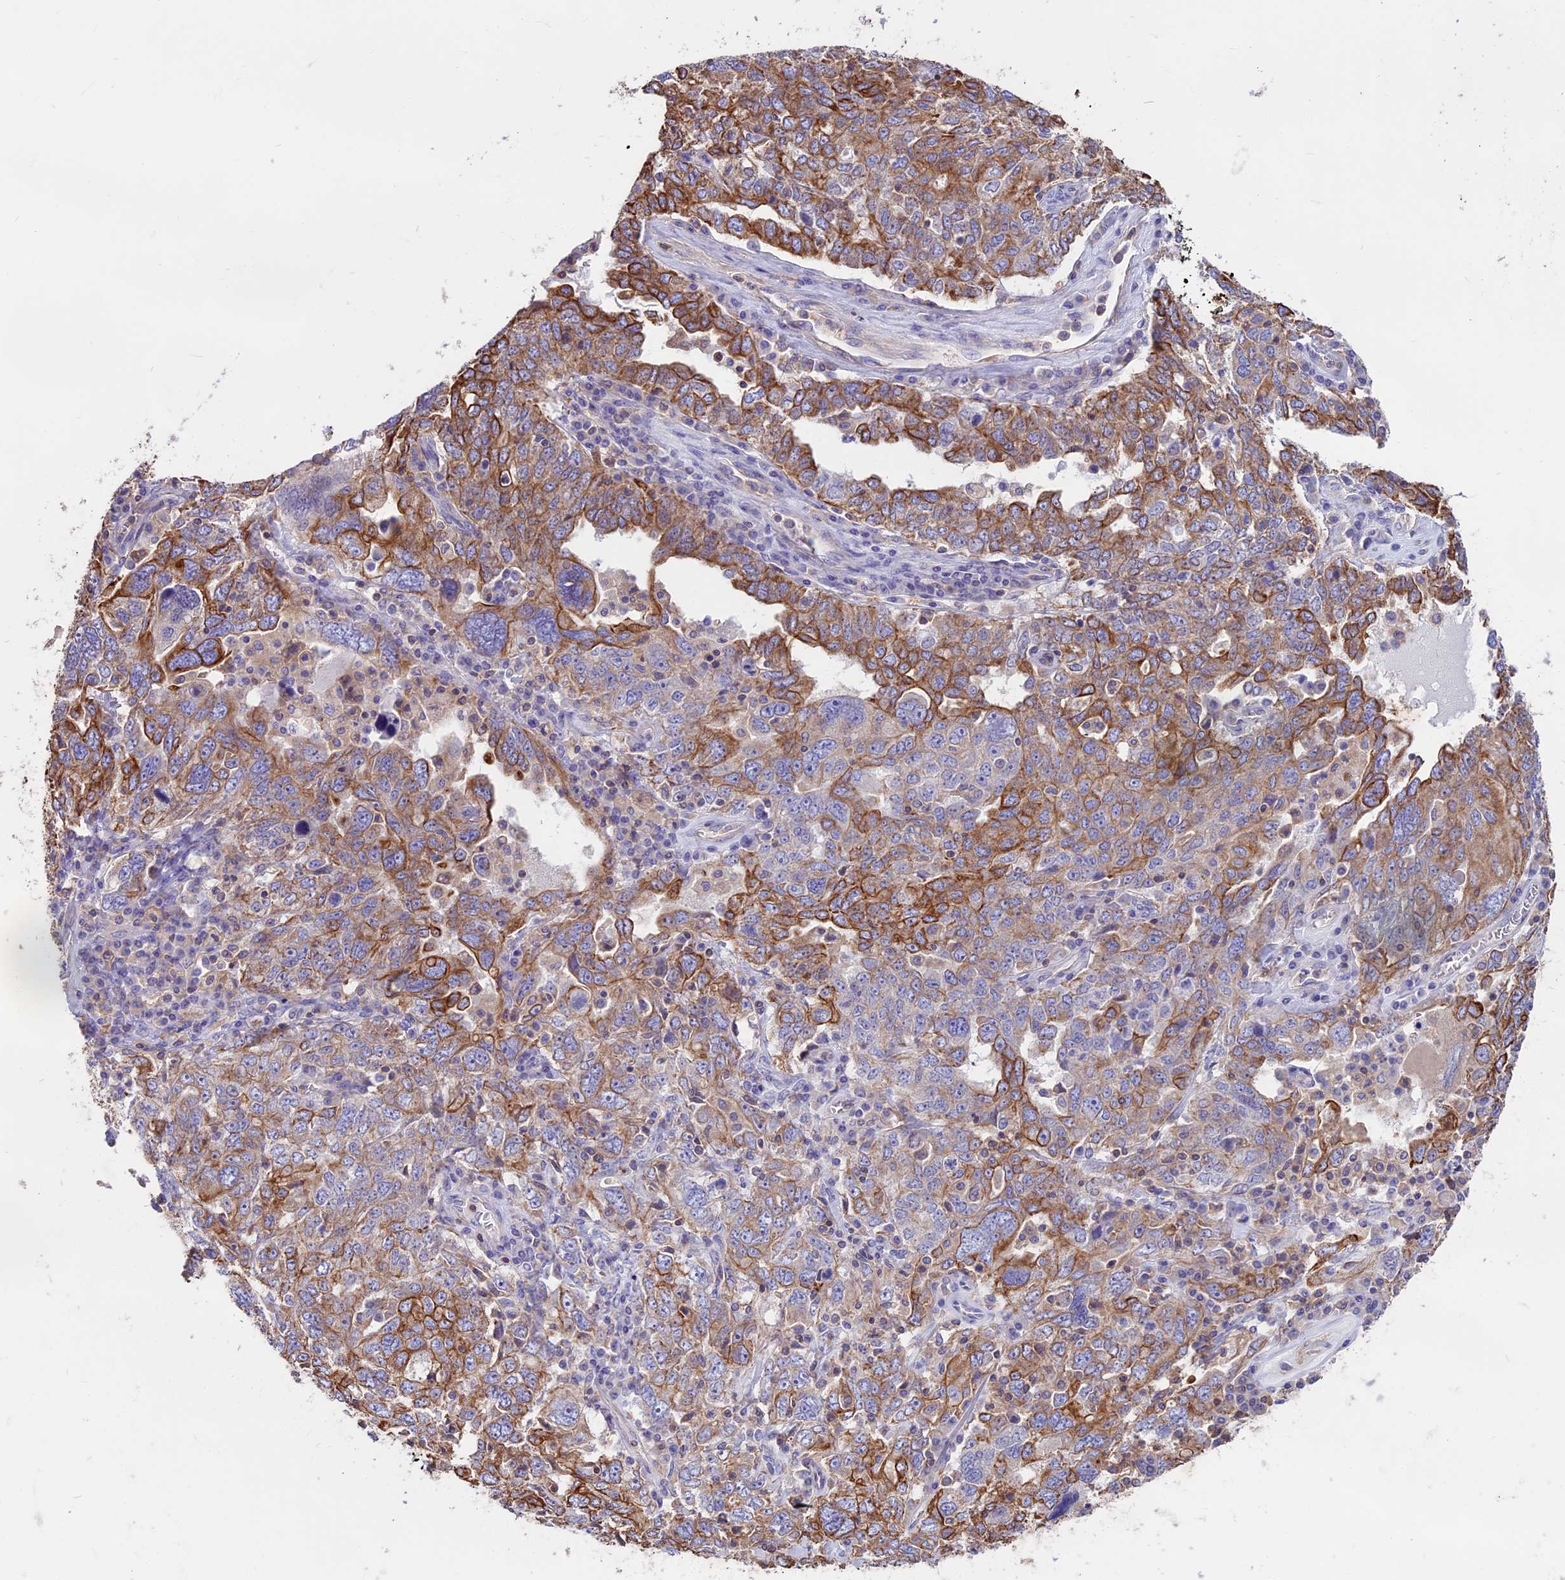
{"staining": {"intensity": "strong", "quantity": "25%-75%", "location": "cytoplasmic/membranous"}, "tissue": "ovarian cancer", "cell_type": "Tumor cells", "image_type": "cancer", "snomed": [{"axis": "morphology", "description": "Carcinoma, endometroid"}, {"axis": "topography", "description": "Ovary"}], "caption": "Brown immunohistochemical staining in ovarian endometroid carcinoma shows strong cytoplasmic/membranous staining in approximately 25%-75% of tumor cells. (Brightfield microscopy of DAB IHC at high magnification).", "gene": "CDAN1", "patient": {"sex": "female", "age": 62}}